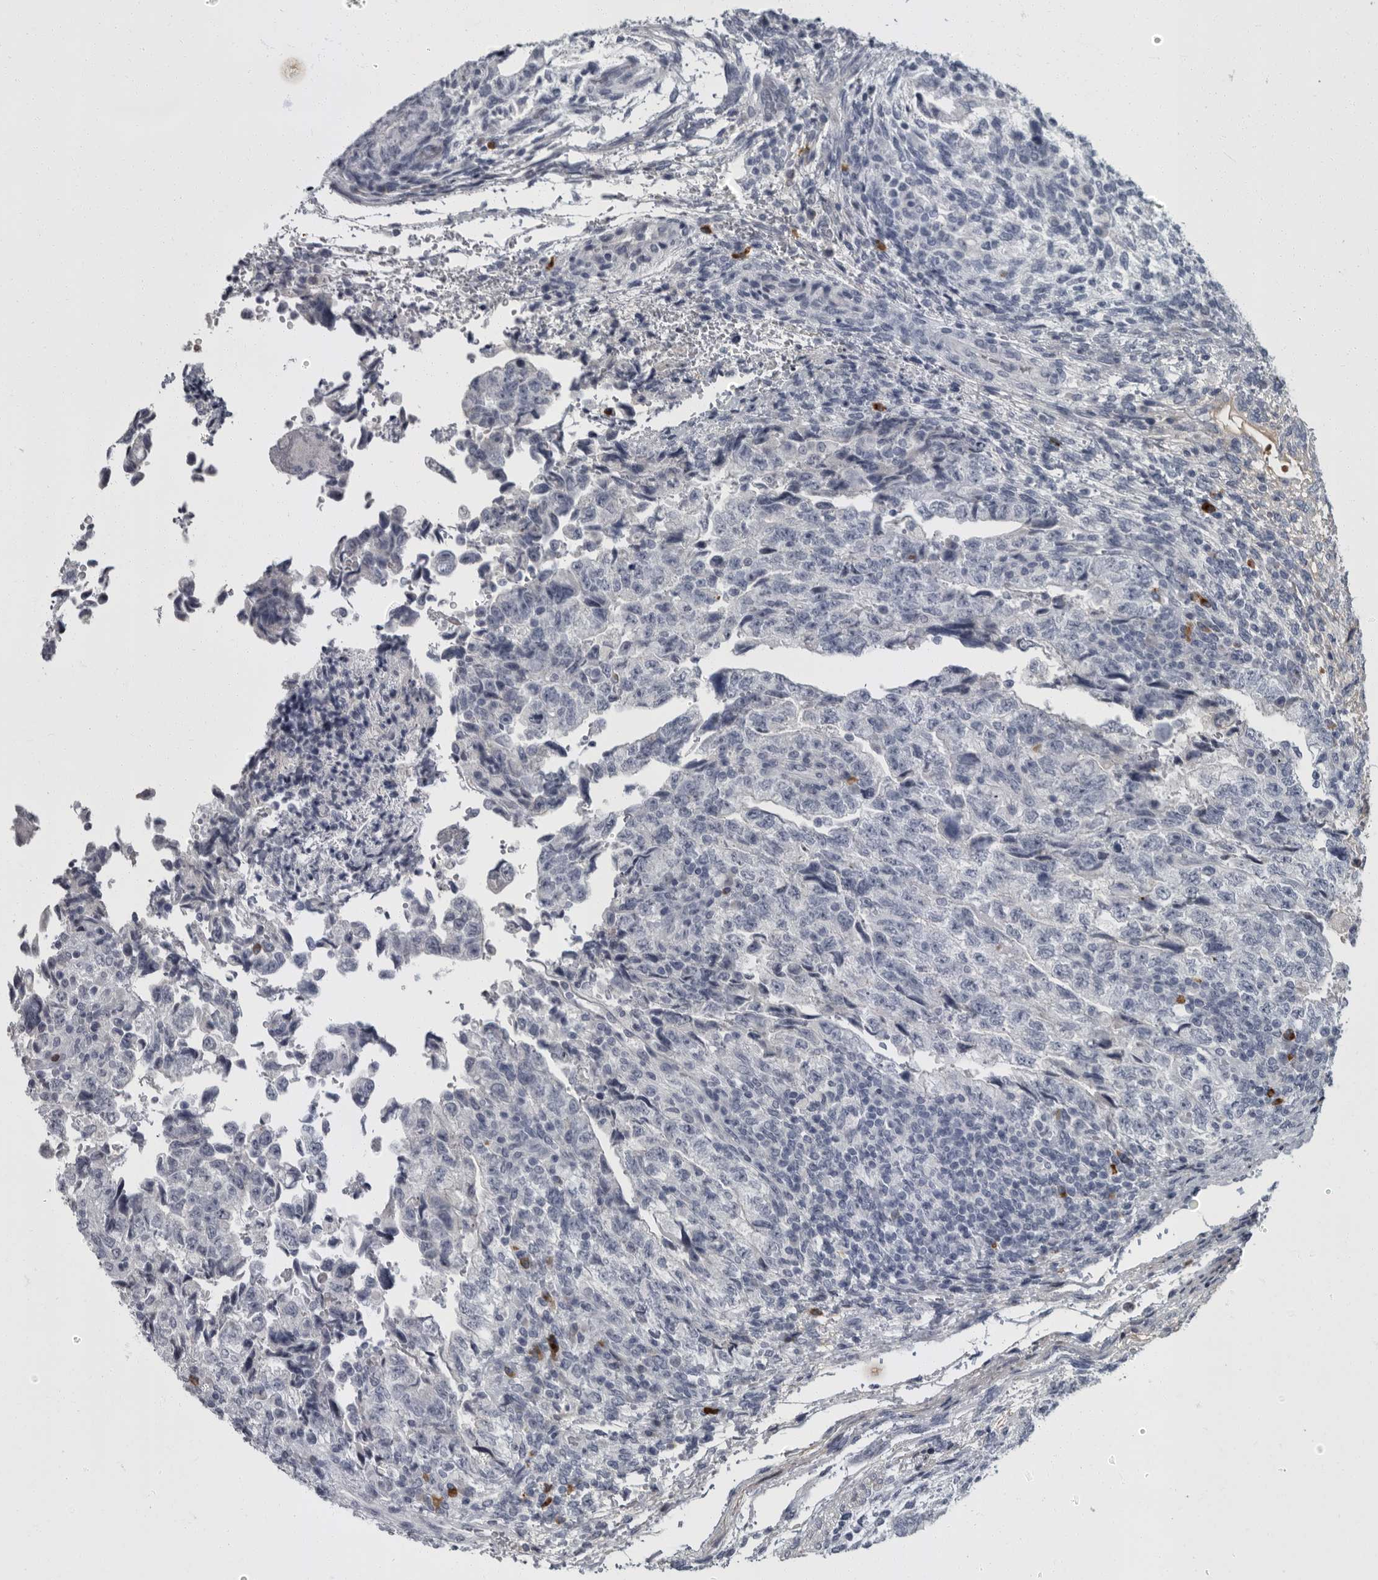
{"staining": {"intensity": "negative", "quantity": "none", "location": "none"}, "tissue": "testis cancer", "cell_type": "Tumor cells", "image_type": "cancer", "snomed": [{"axis": "morphology", "description": "Normal tissue, NOS"}, {"axis": "morphology", "description": "Carcinoma, Embryonal, NOS"}, {"axis": "topography", "description": "Testis"}], "caption": "IHC of embryonal carcinoma (testis) displays no positivity in tumor cells. (Brightfield microscopy of DAB immunohistochemistry at high magnification).", "gene": "SLC25A39", "patient": {"sex": "male", "age": 36}}